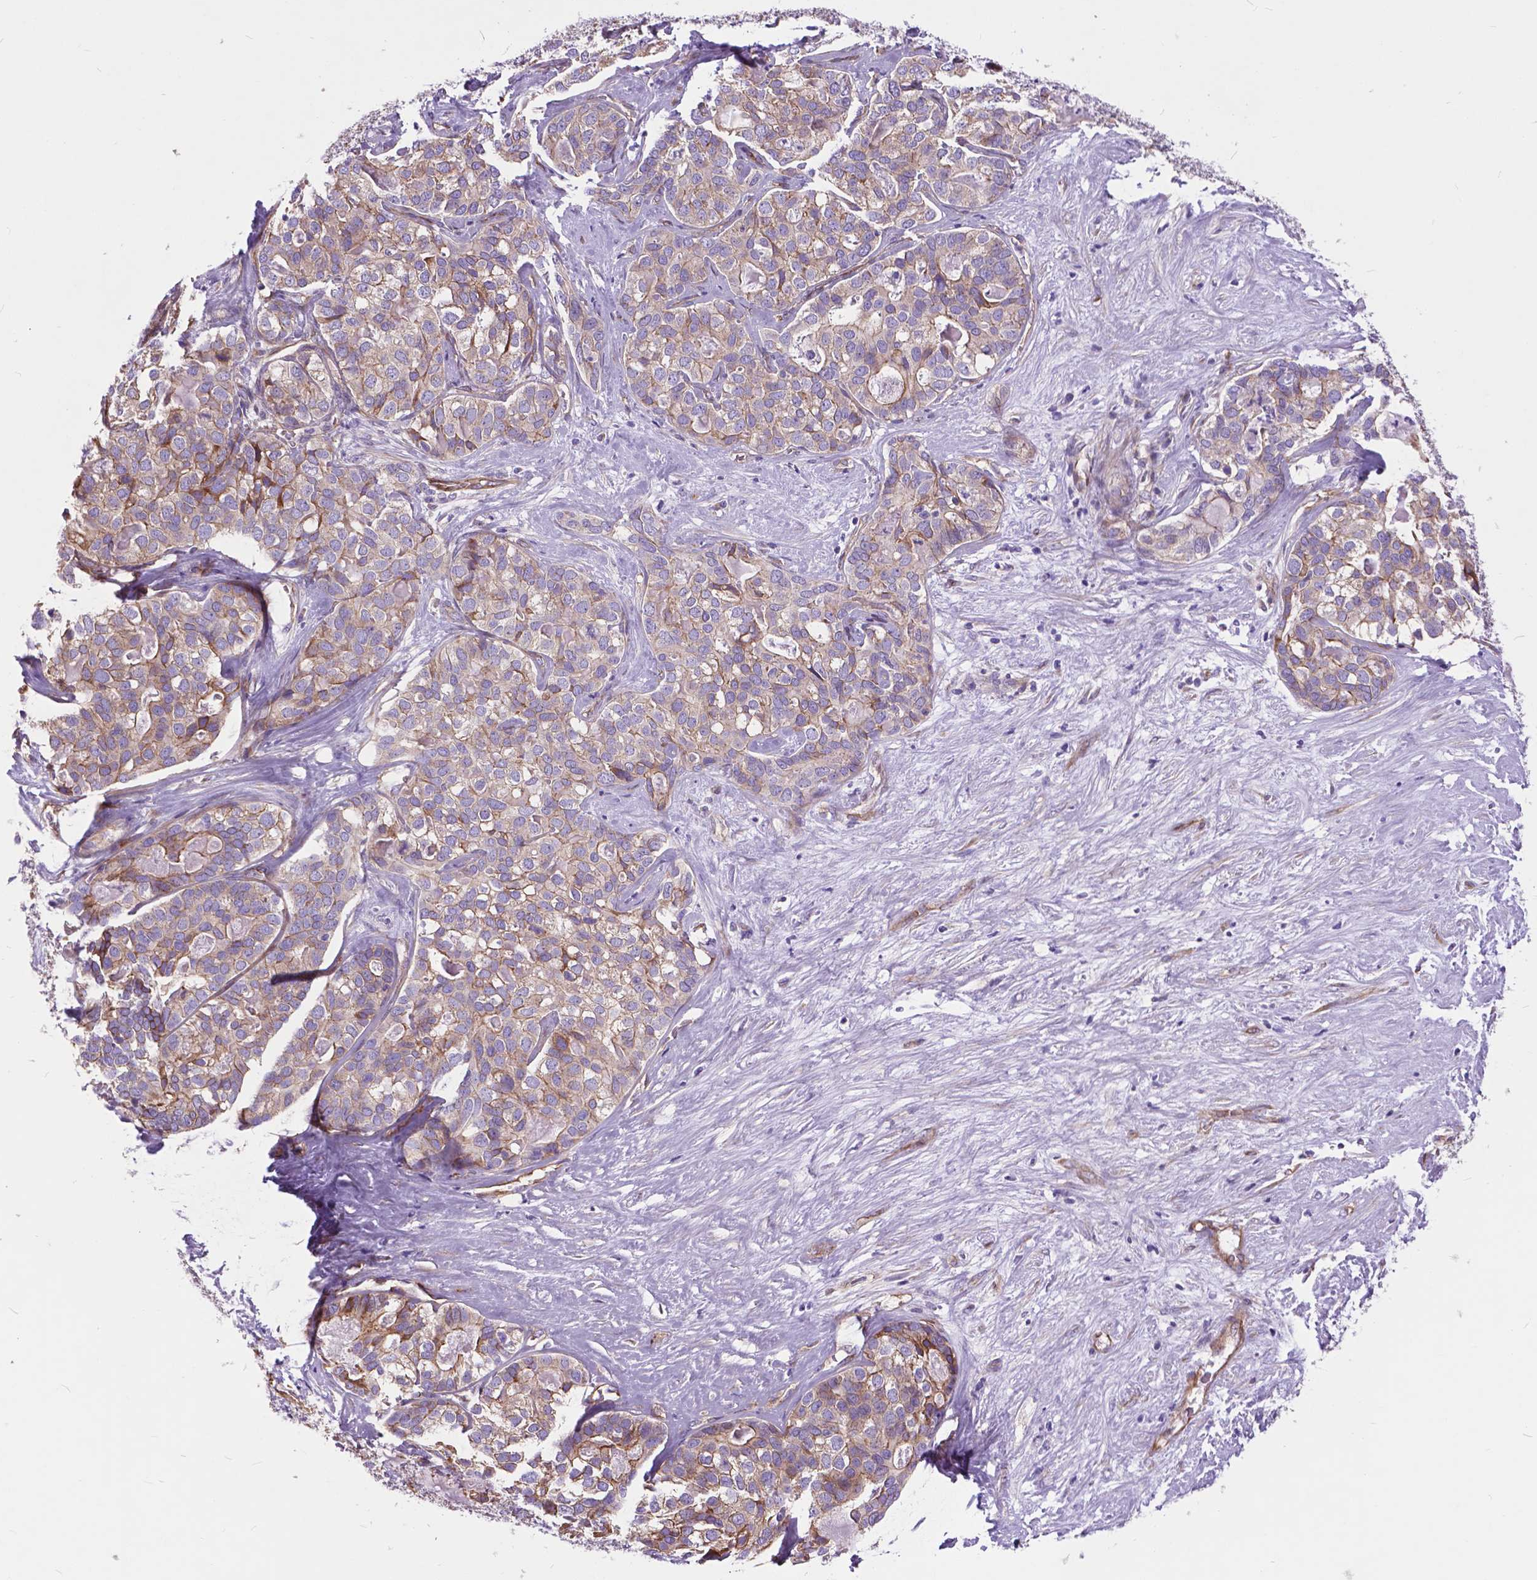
{"staining": {"intensity": "weak", "quantity": ">75%", "location": "cytoplasmic/membranous"}, "tissue": "liver cancer", "cell_type": "Tumor cells", "image_type": "cancer", "snomed": [{"axis": "morphology", "description": "Cholangiocarcinoma"}, {"axis": "topography", "description": "Liver"}], "caption": "Human liver cancer (cholangiocarcinoma) stained with a brown dye reveals weak cytoplasmic/membranous positive staining in about >75% of tumor cells.", "gene": "FLT4", "patient": {"sex": "male", "age": 56}}